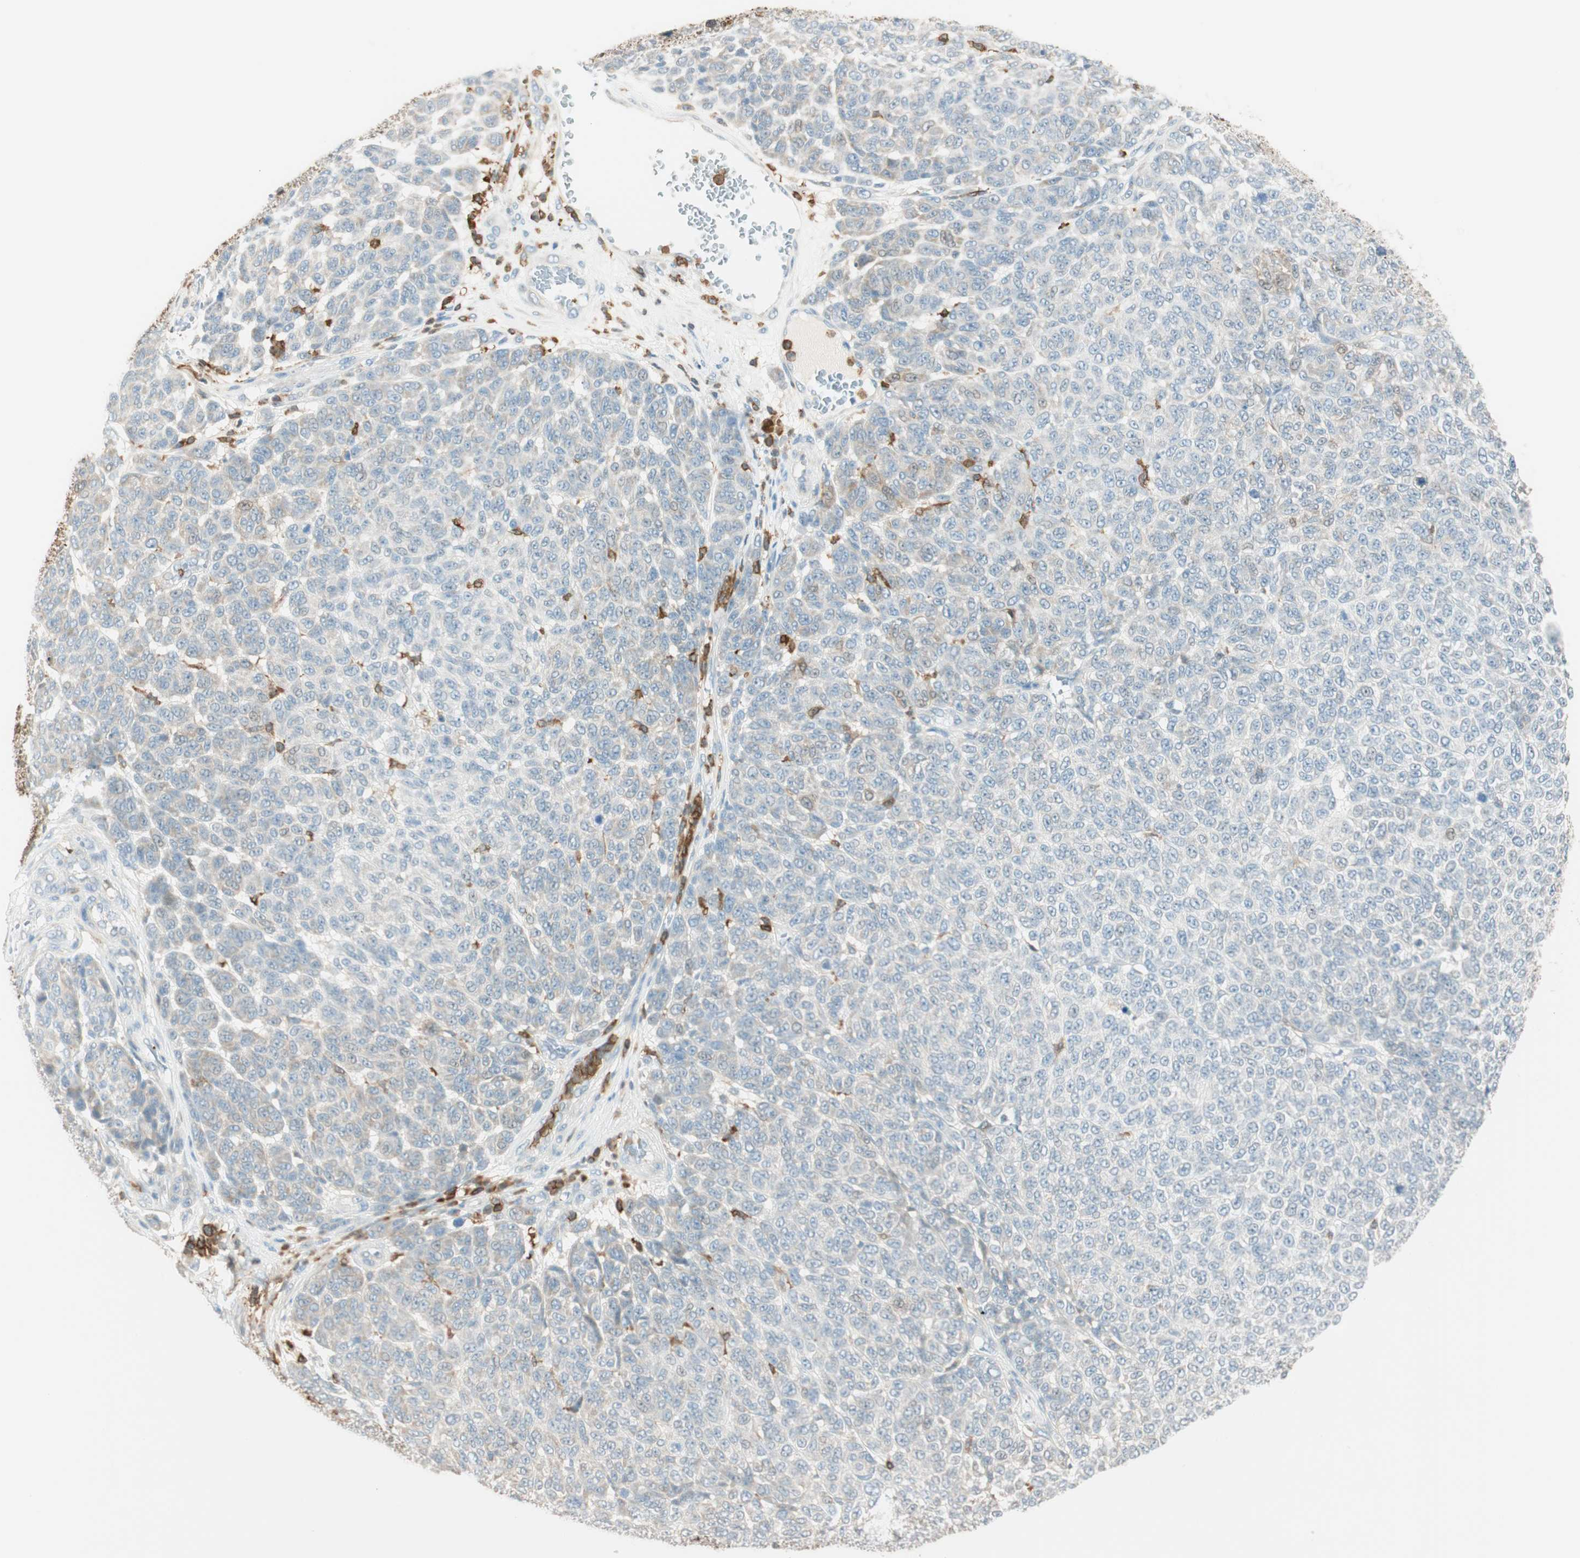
{"staining": {"intensity": "negative", "quantity": "none", "location": "none"}, "tissue": "melanoma", "cell_type": "Tumor cells", "image_type": "cancer", "snomed": [{"axis": "morphology", "description": "Malignant melanoma, NOS"}, {"axis": "topography", "description": "Skin"}], "caption": "An immunohistochemistry (IHC) image of malignant melanoma is shown. There is no staining in tumor cells of malignant melanoma.", "gene": "HPGD", "patient": {"sex": "male", "age": 59}}